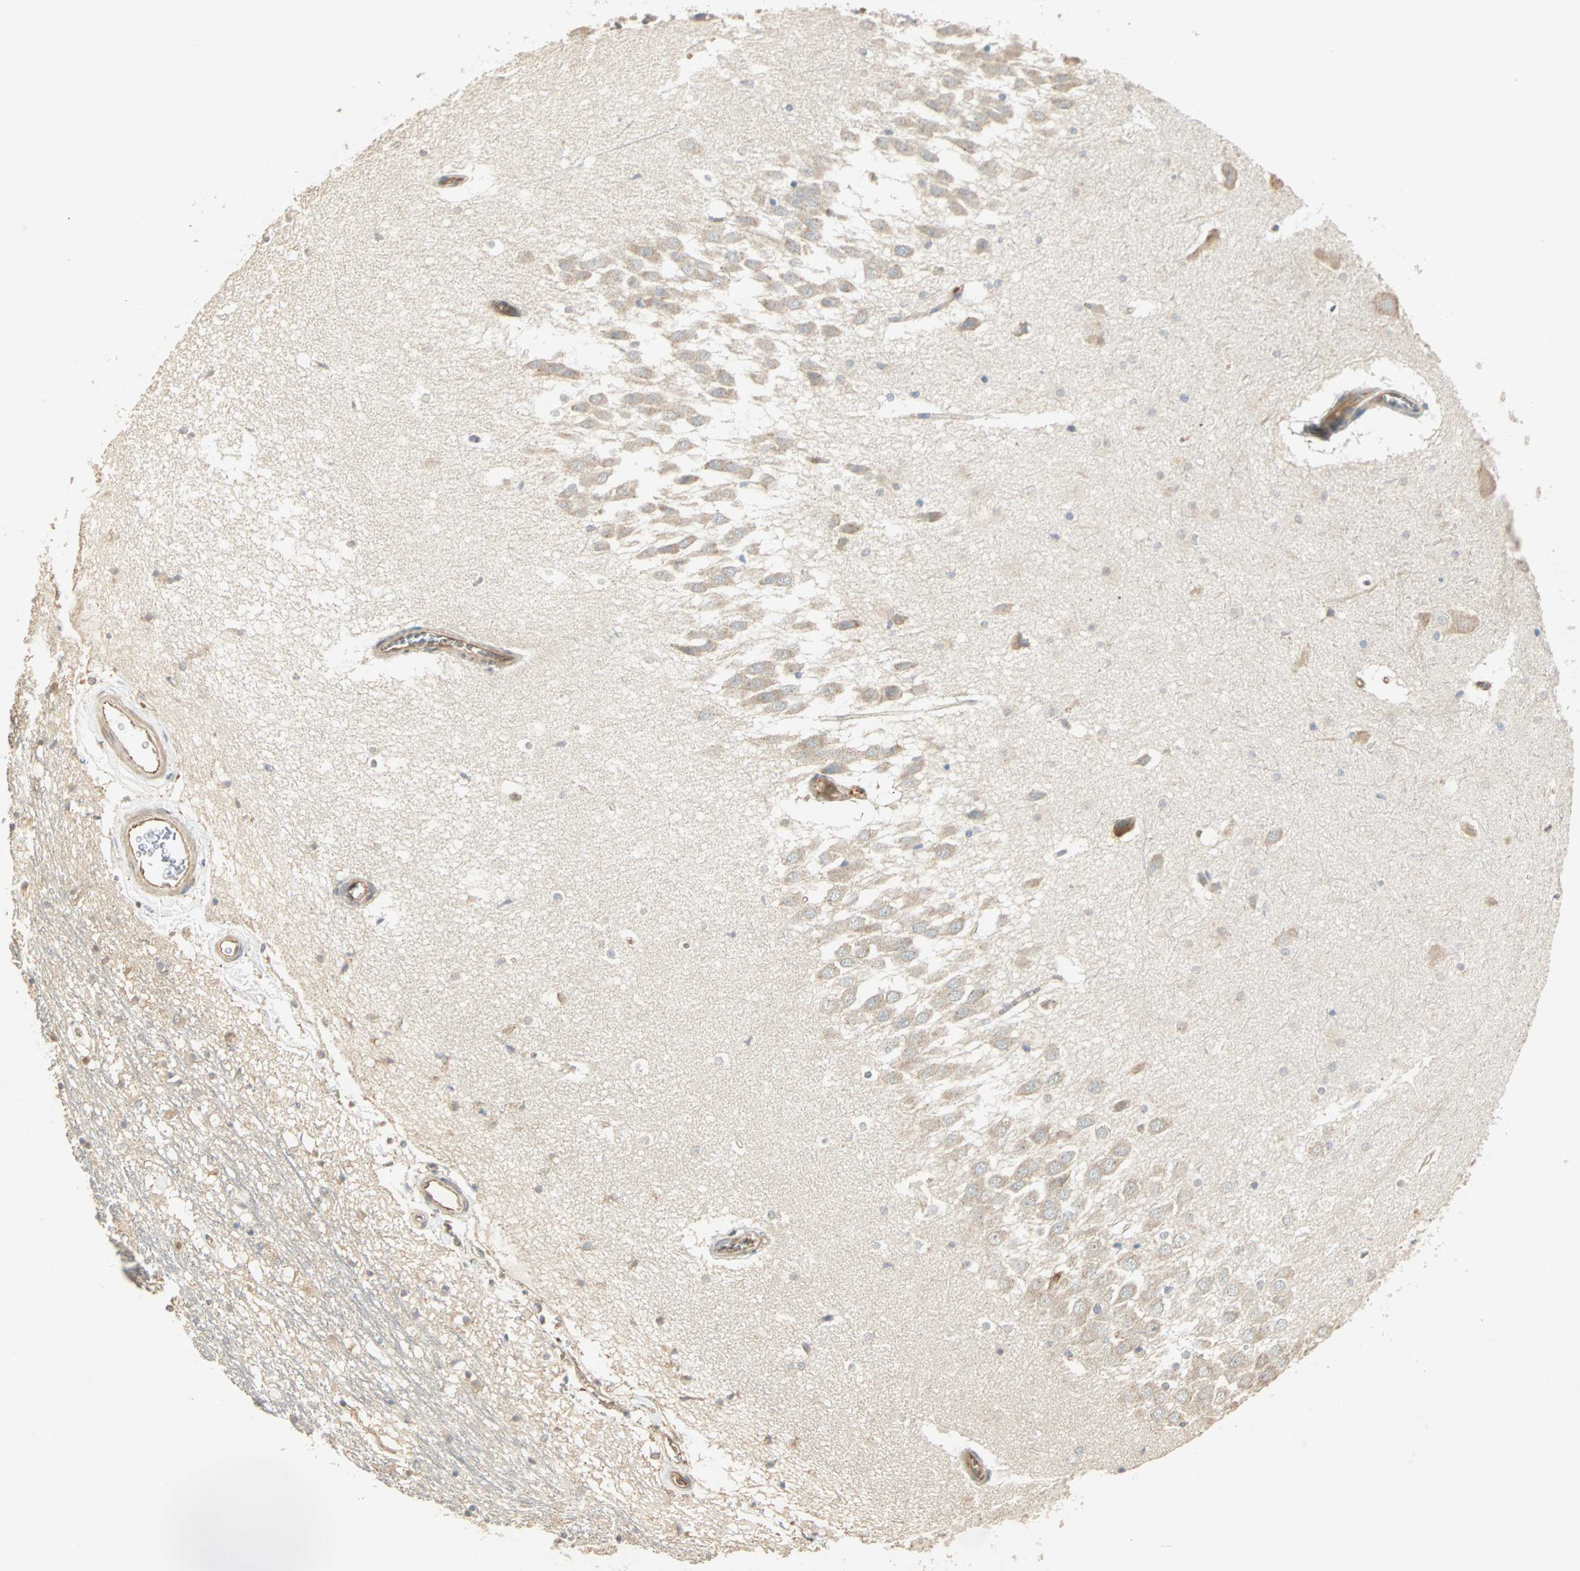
{"staining": {"intensity": "weak", "quantity": "<25%", "location": "cytoplasmic/membranous"}, "tissue": "hippocampus", "cell_type": "Glial cells", "image_type": "normal", "snomed": [{"axis": "morphology", "description": "Normal tissue, NOS"}, {"axis": "topography", "description": "Hippocampus"}], "caption": "Immunohistochemistry (IHC) histopathology image of unremarkable hippocampus: hippocampus stained with DAB (3,3'-diaminobenzidine) exhibits no significant protein staining in glial cells.", "gene": "GALK1", "patient": {"sex": "male", "age": 45}}